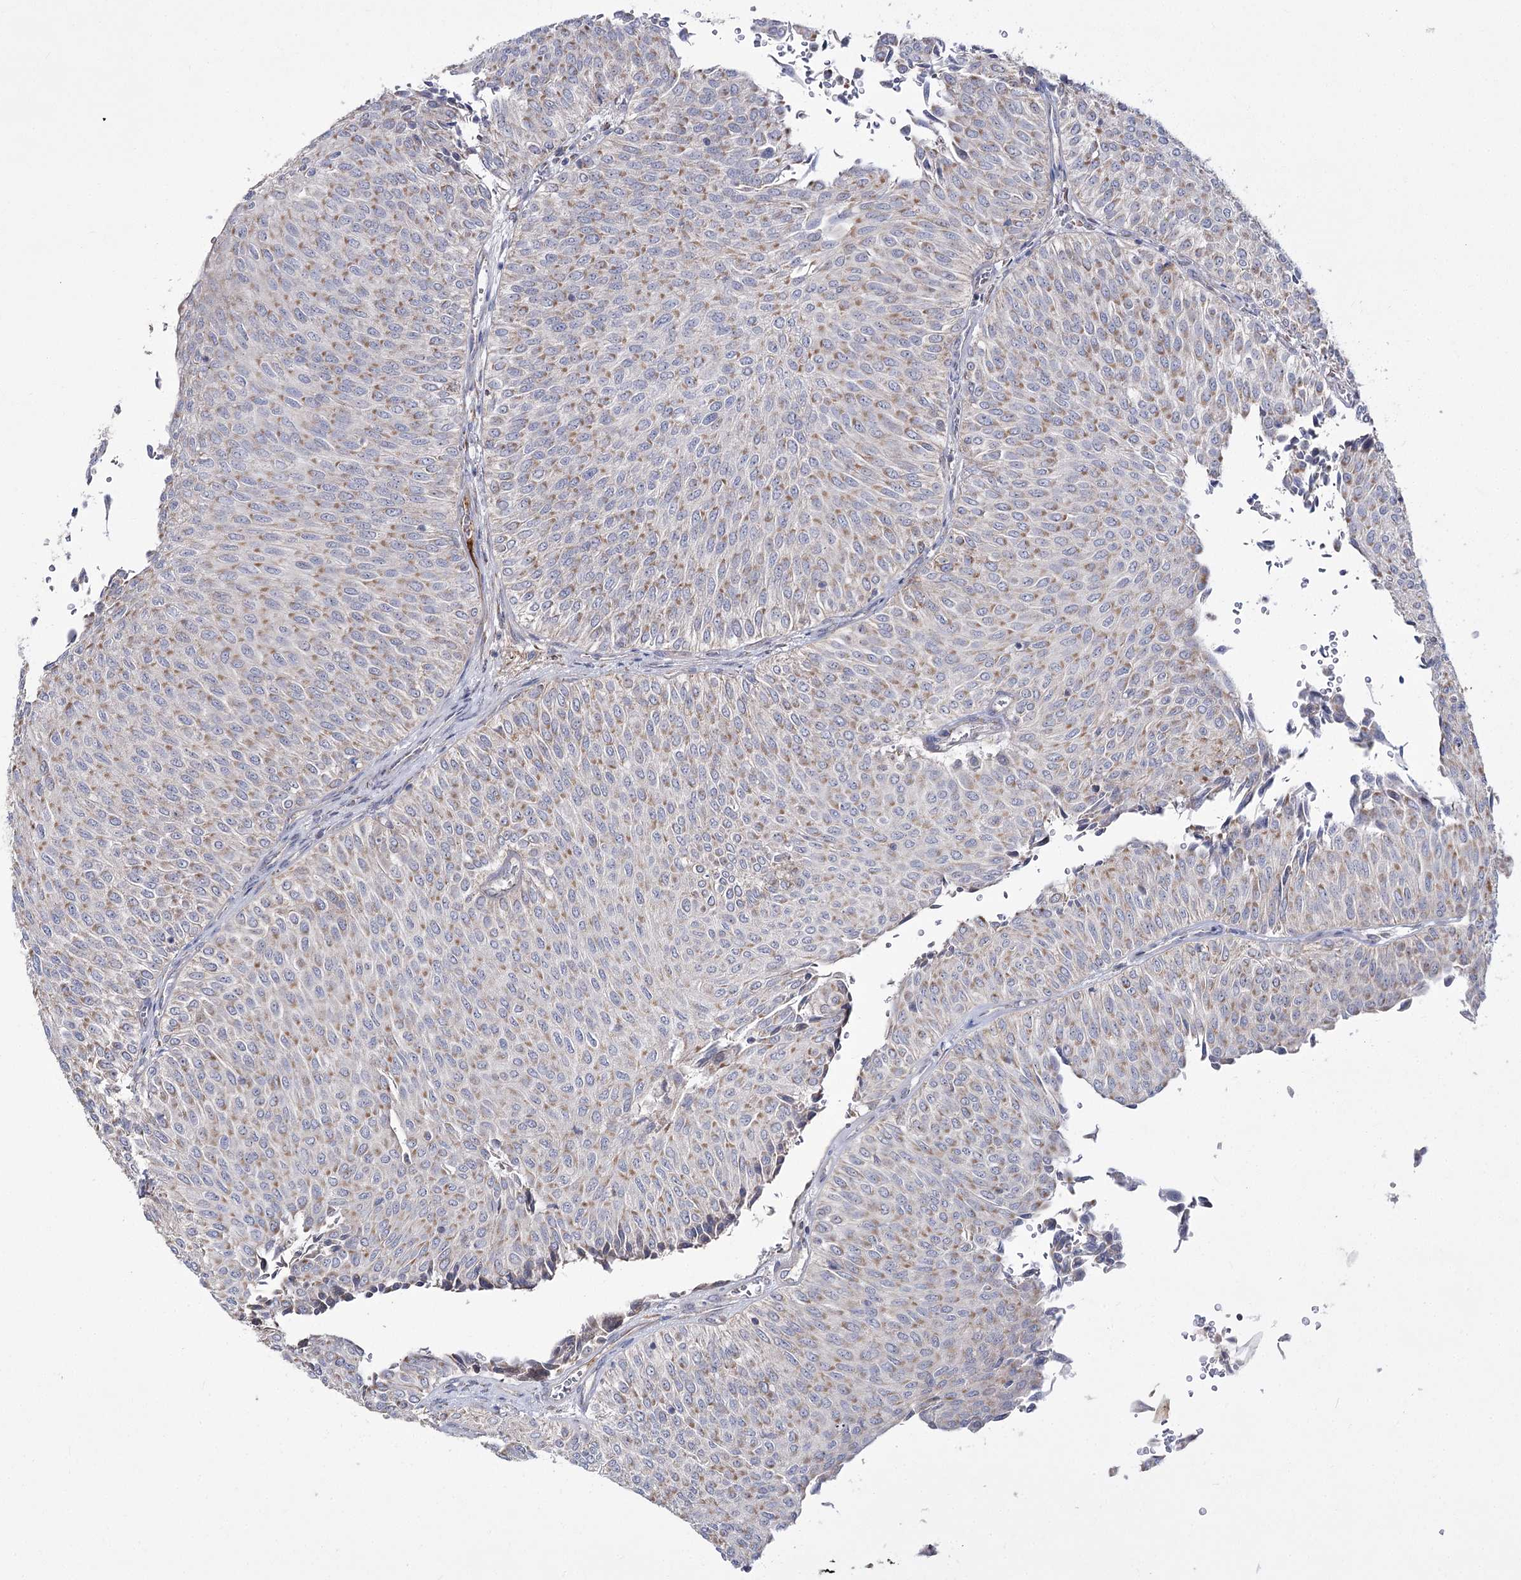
{"staining": {"intensity": "weak", "quantity": ">75%", "location": "cytoplasmic/membranous"}, "tissue": "urothelial cancer", "cell_type": "Tumor cells", "image_type": "cancer", "snomed": [{"axis": "morphology", "description": "Urothelial carcinoma, Low grade"}, {"axis": "topography", "description": "Urinary bladder"}], "caption": "A histopathology image of urothelial carcinoma (low-grade) stained for a protein displays weak cytoplasmic/membranous brown staining in tumor cells.", "gene": "NADK2", "patient": {"sex": "male", "age": 78}}